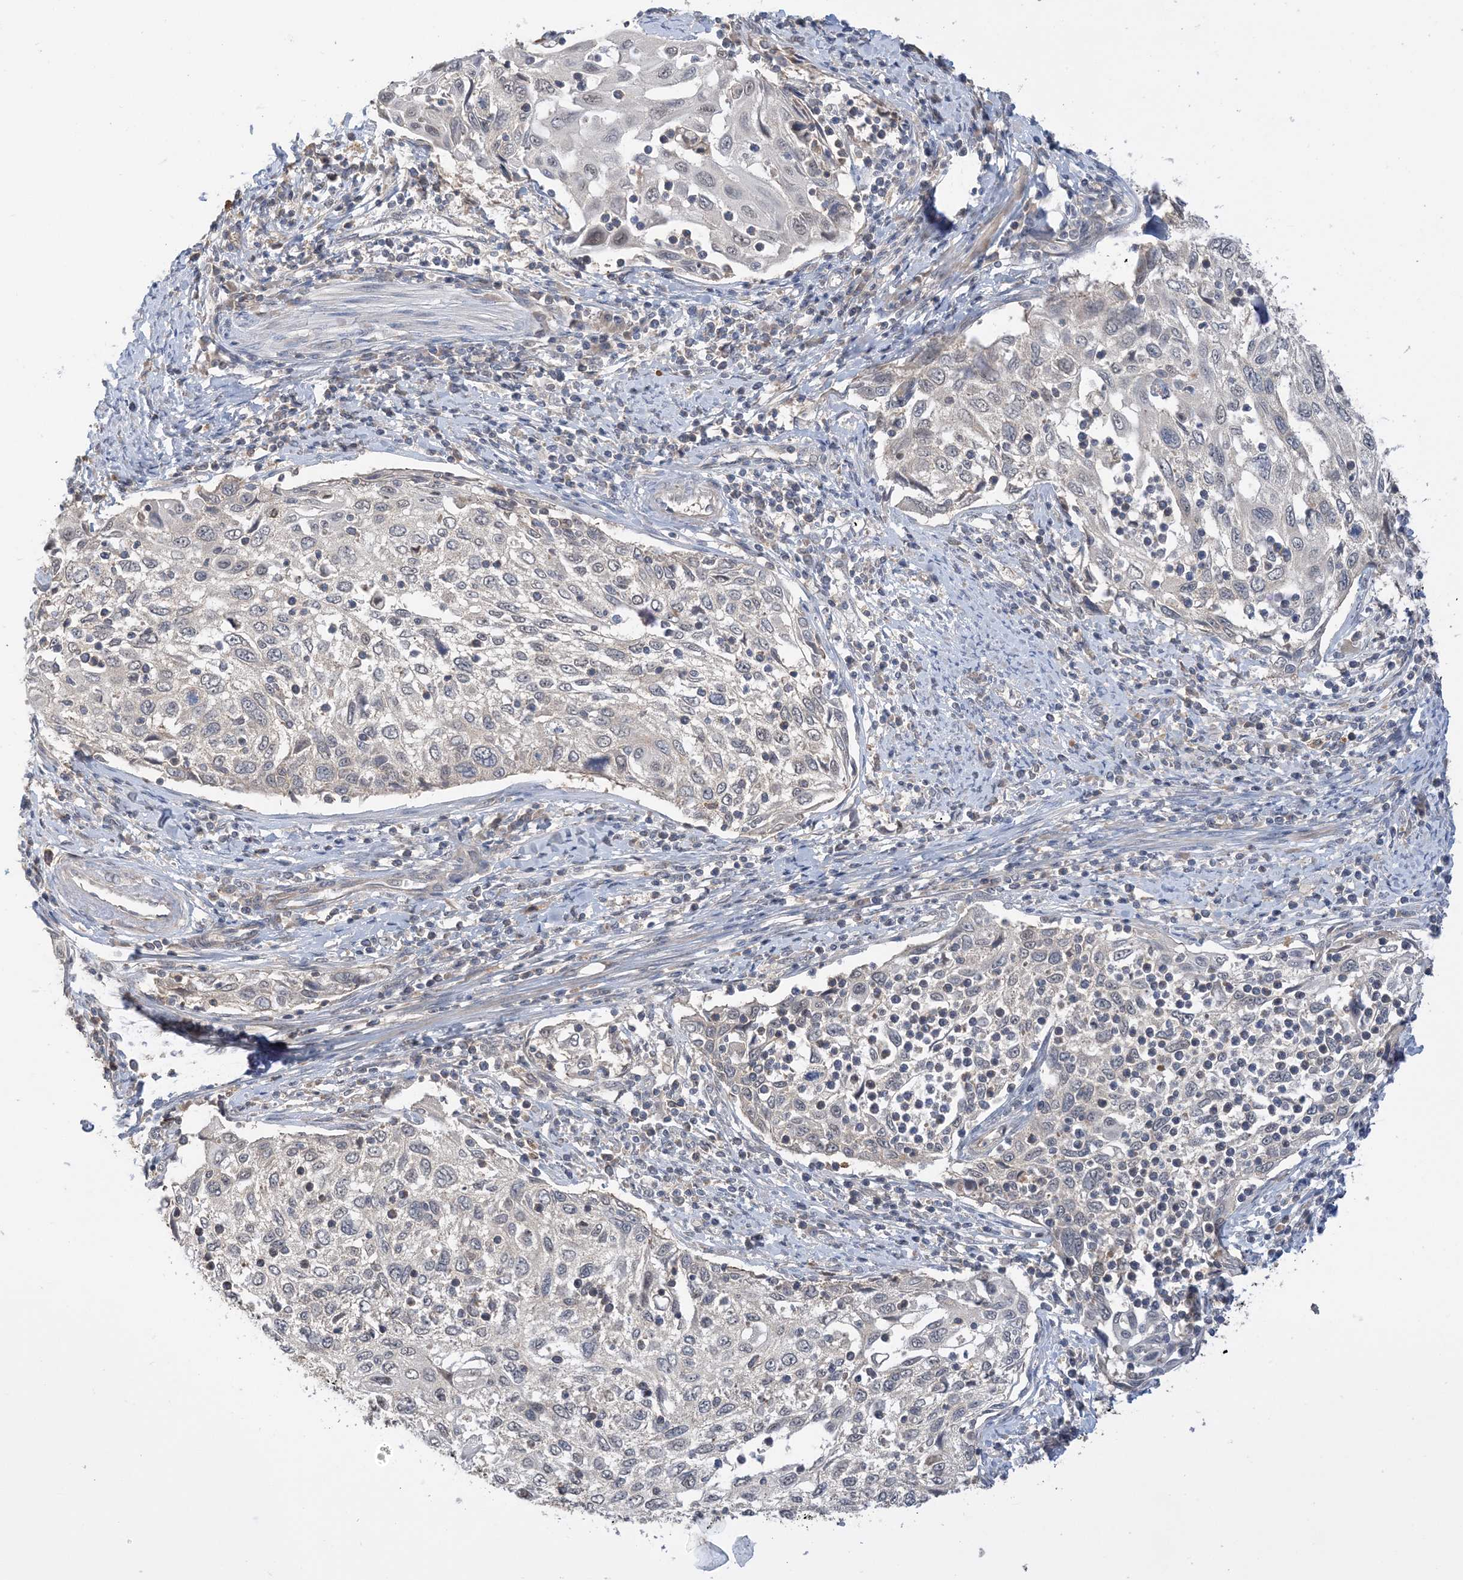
{"staining": {"intensity": "negative", "quantity": "none", "location": "none"}, "tissue": "cervical cancer", "cell_type": "Tumor cells", "image_type": "cancer", "snomed": [{"axis": "morphology", "description": "Squamous cell carcinoma, NOS"}, {"axis": "topography", "description": "Cervix"}], "caption": "Immunohistochemistry (IHC) micrograph of cervical squamous cell carcinoma stained for a protein (brown), which demonstrates no staining in tumor cells. (Brightfield microscopy of DAB immunohistochemistry (IHC) at high magnification).", "gene": "WDR26", "patient": {"sex": "female", "age": 70}}